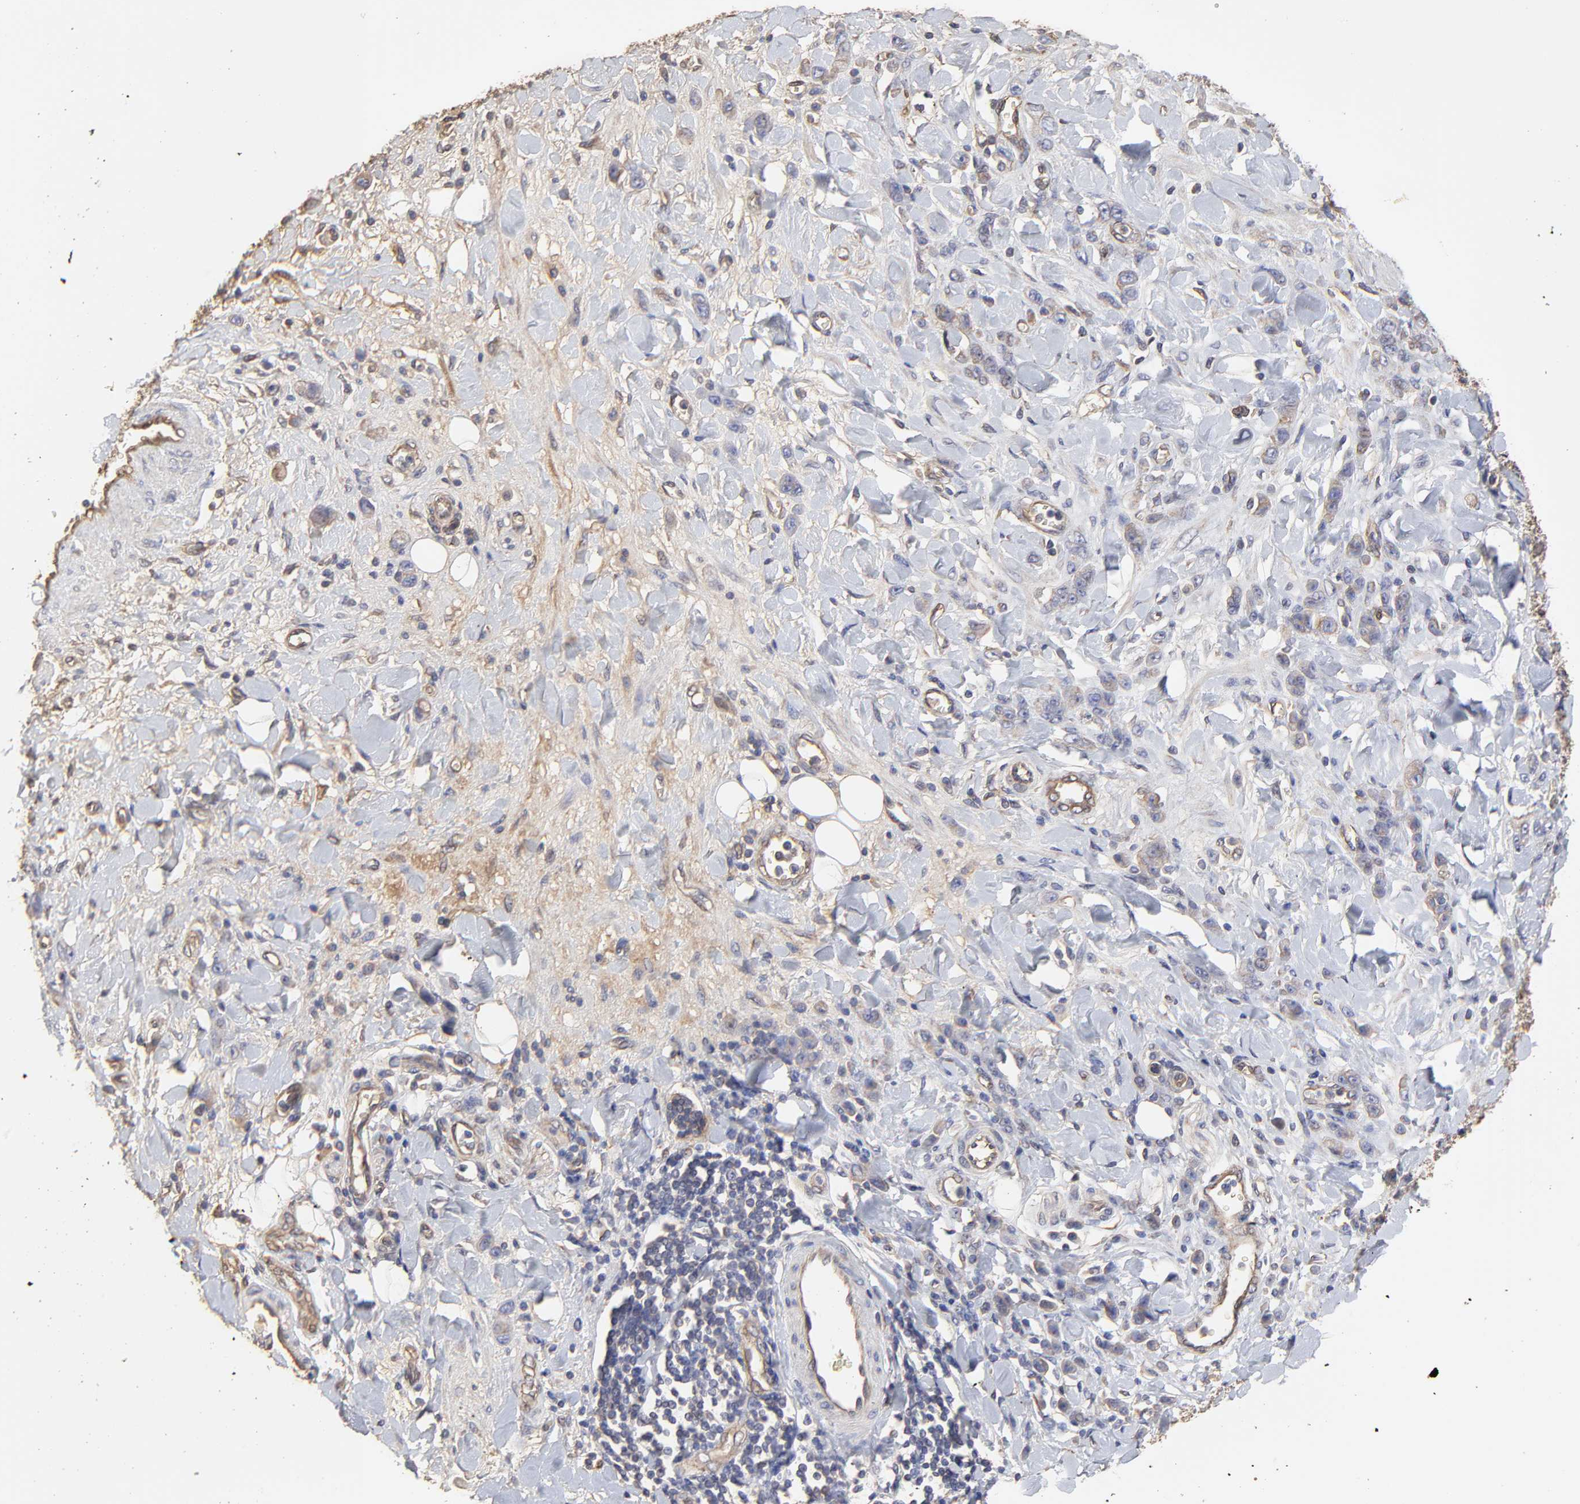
{"staining": {"intensity": "weak", "quantity": "25%-75%", "location": "cytoplasmic/membranous"}, "tissue": "stomach cancer", "cell_type": "Tumor cells", "image_type": "cancer", "snomed": [{"axis": "morphology", "description": "Normal tissue, NOS"}, {"axis": "morphology", "description": "Adenocarcinoma, NOS"}, {"axis": "topography", "description": "Stomach"}], "caption": "Immunohistochemical staining of stomach cancer (adenocarcinoma) reveals low levels of weak cytoplasmic/membranous staining in about 25%-75% of tumor cells.", "gene": "LRCH2", "patient": {"sex": "male", "age": 82}}